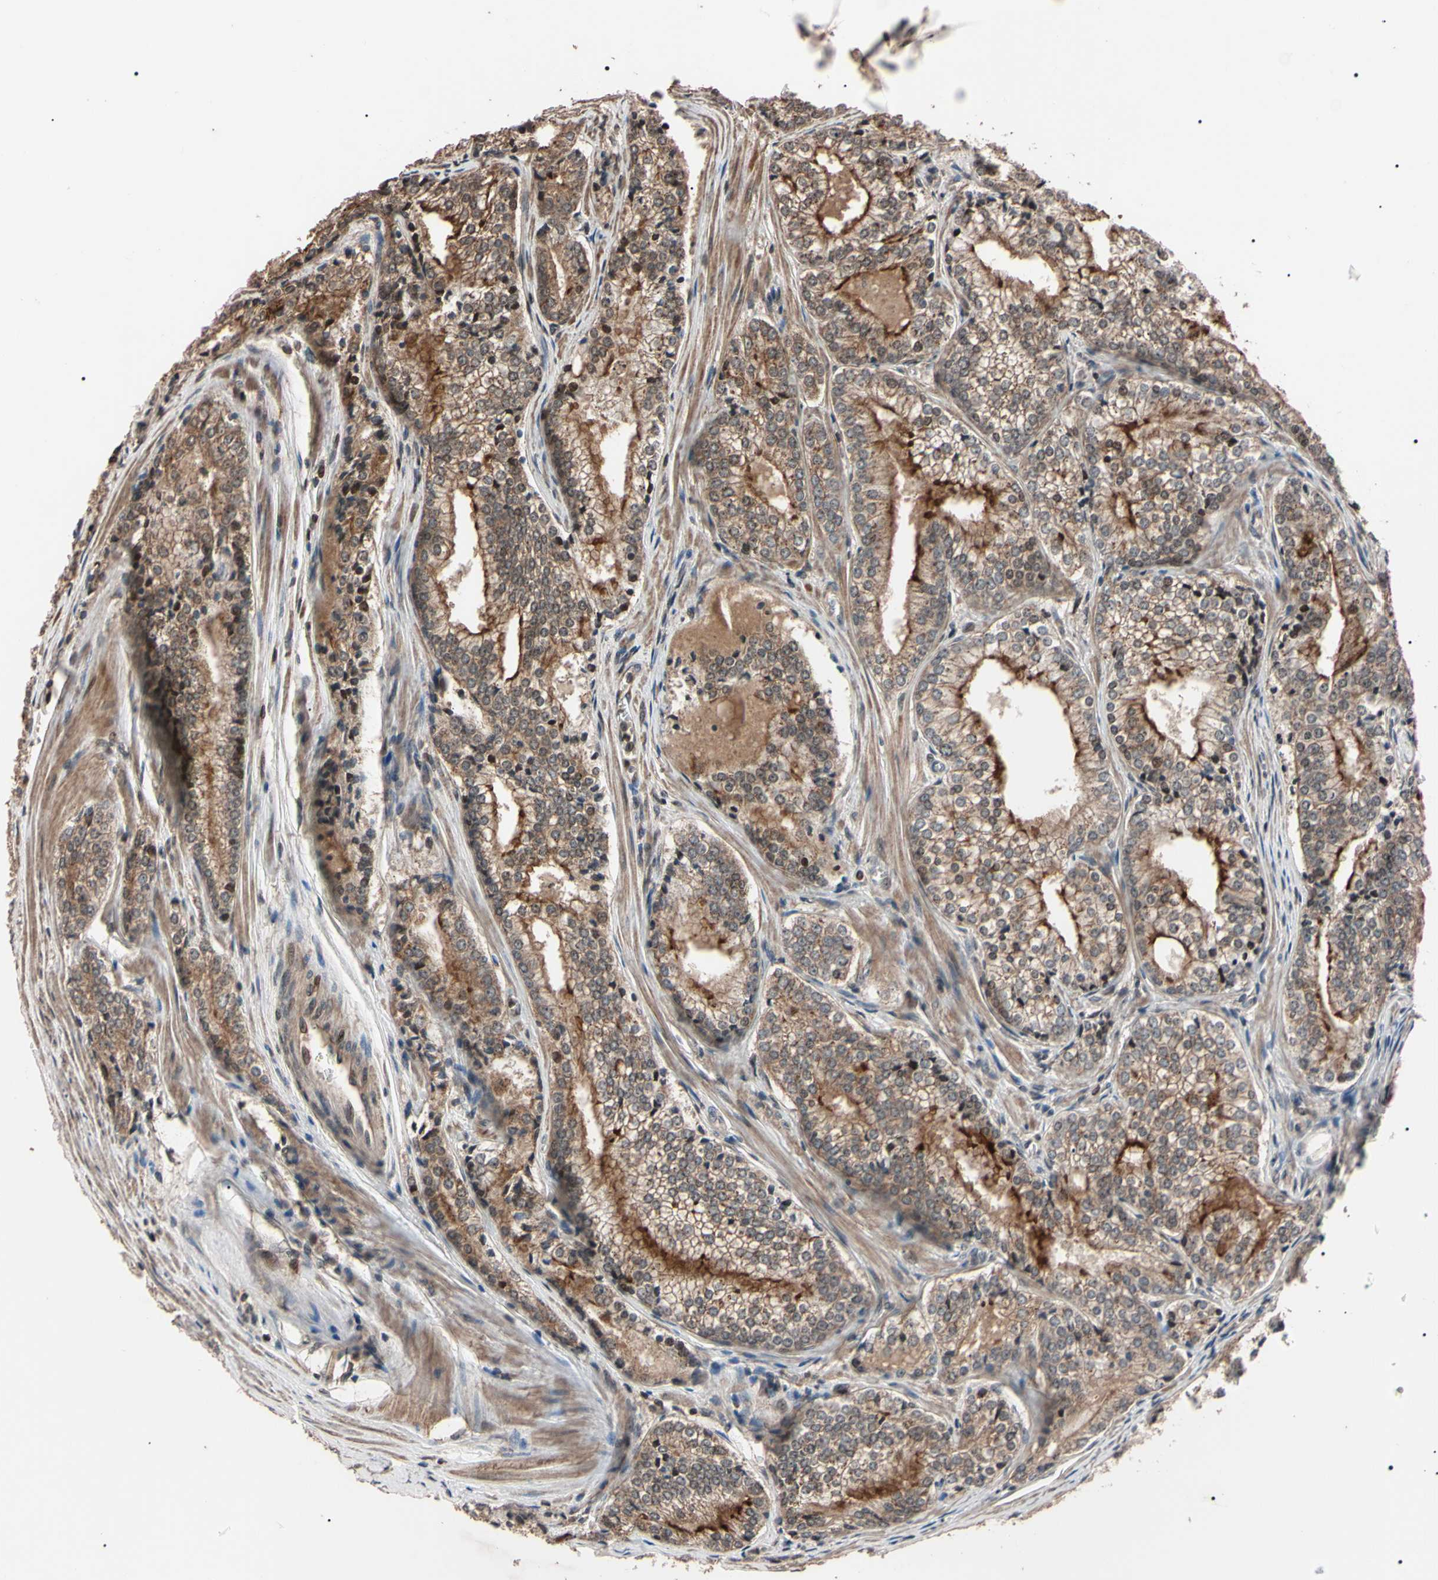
{"staining": {"intensity": "moderate", "quantity": "25%-75%", "location": "cytoplasmic/membranous"}, "tissue": "prostate cancer", "cell_type": "Tumor cells", "image_type": "cancer", "snomed": [{"axis": "morphology", "description": "Adenocarcinoma, Low grade"}, {"axis": "topography", "description": "Prostate"}], "caption": "This image shows adenocarcinoma (low-grade) (prostate) stained with IHC to label a protein in brown. The cytoplasmic/membranous of tumor cells show moderate positivity for the protein. Nuclei are counter-stained blue.", "gene": "TNFRSF1A", "patient": {"sex": "male", "age": 60}}